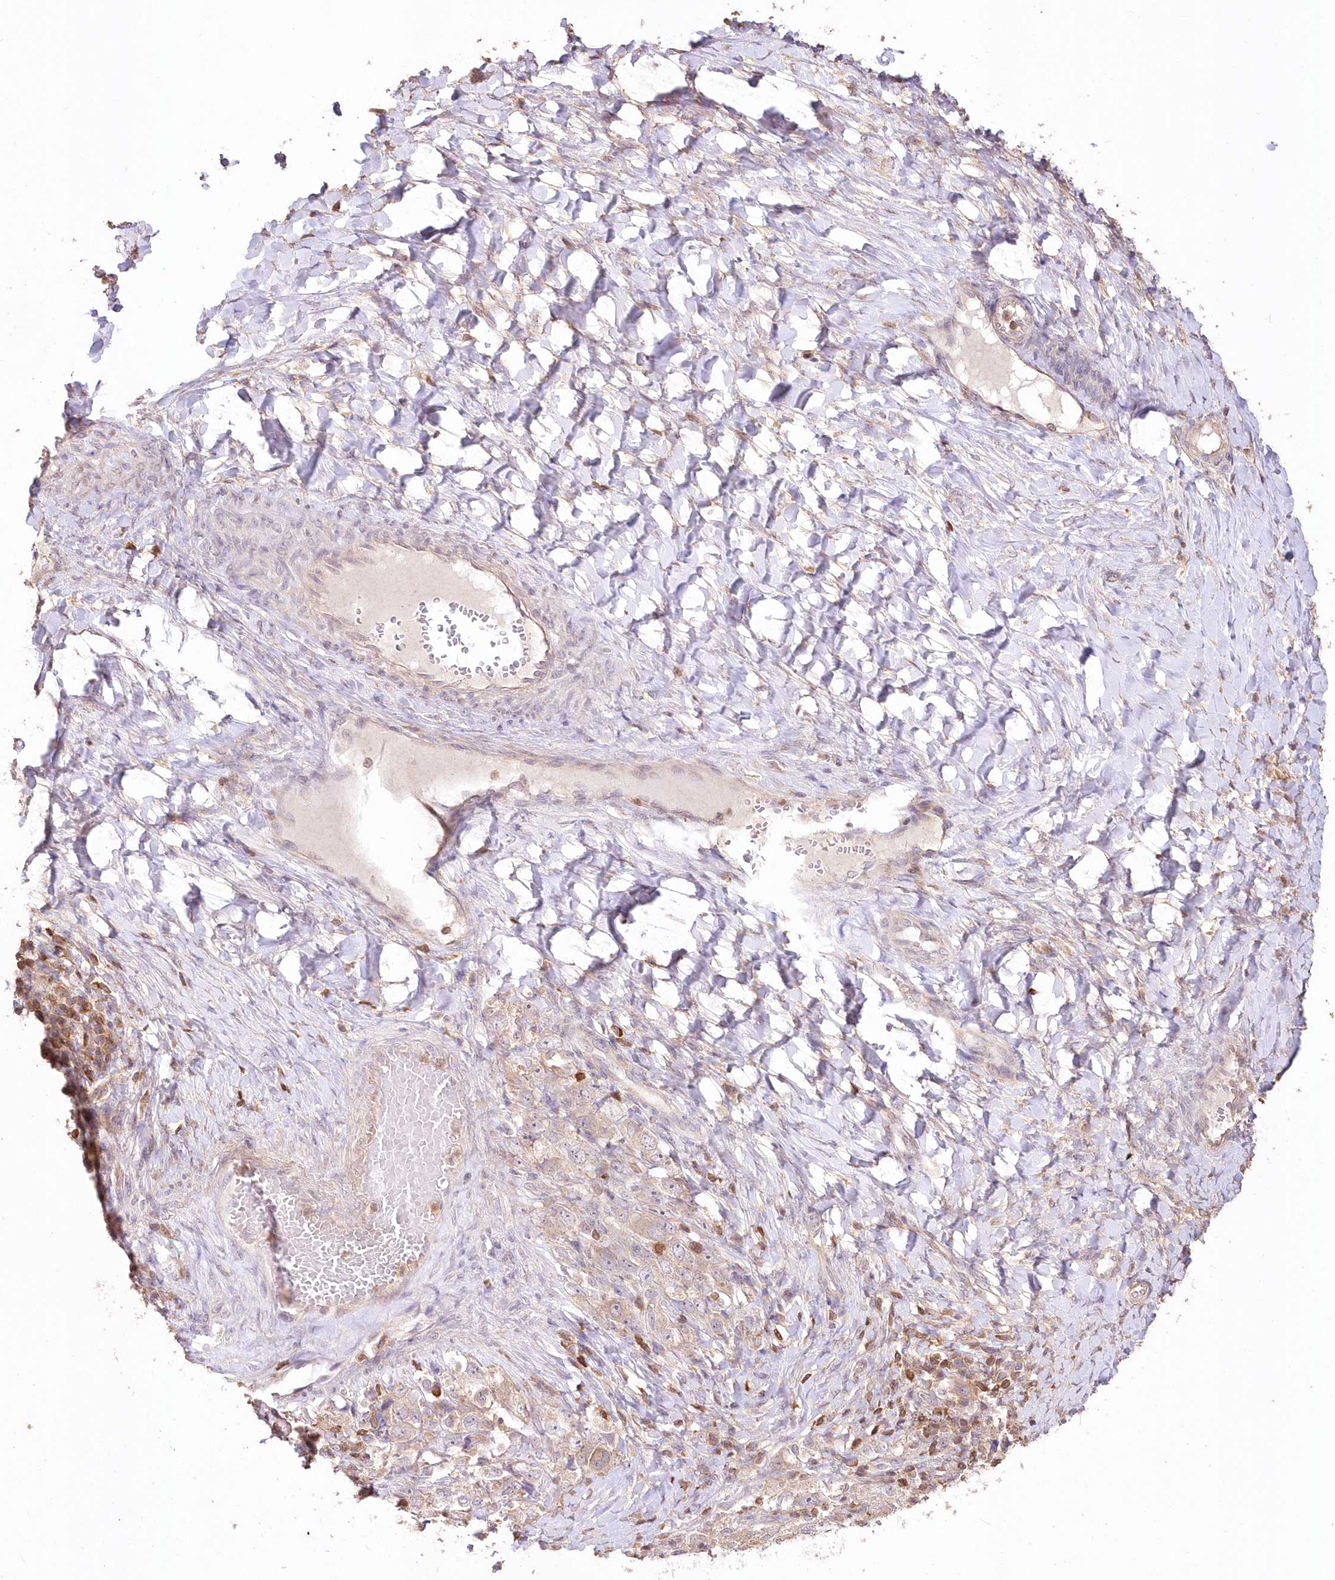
{"staining": {"intensity": "weak", "quantity": "25%-75%", "location": "cytoplasmic/membranous"}, "tissue": "ovarian cancer", "cell_type": "Tumor cells", "image_type": "cancer", "snomed": [{"axis": "morphology", "description": "Carcinoma, NOS"}, {"axis": "morphology", "description": "Cystadenocarcinoma, serous, NOS"}, {"axis": "topography", "description": "Ovary"}], "caption": "Tumor cells exhibit weak cytoplasmic/membranous staining in approximately 25%-75% of cells in ovarian cancer. Nuclei are stained in blue.", "gene": "STK17B", "patient": {"sex": "female", "age": 69}}